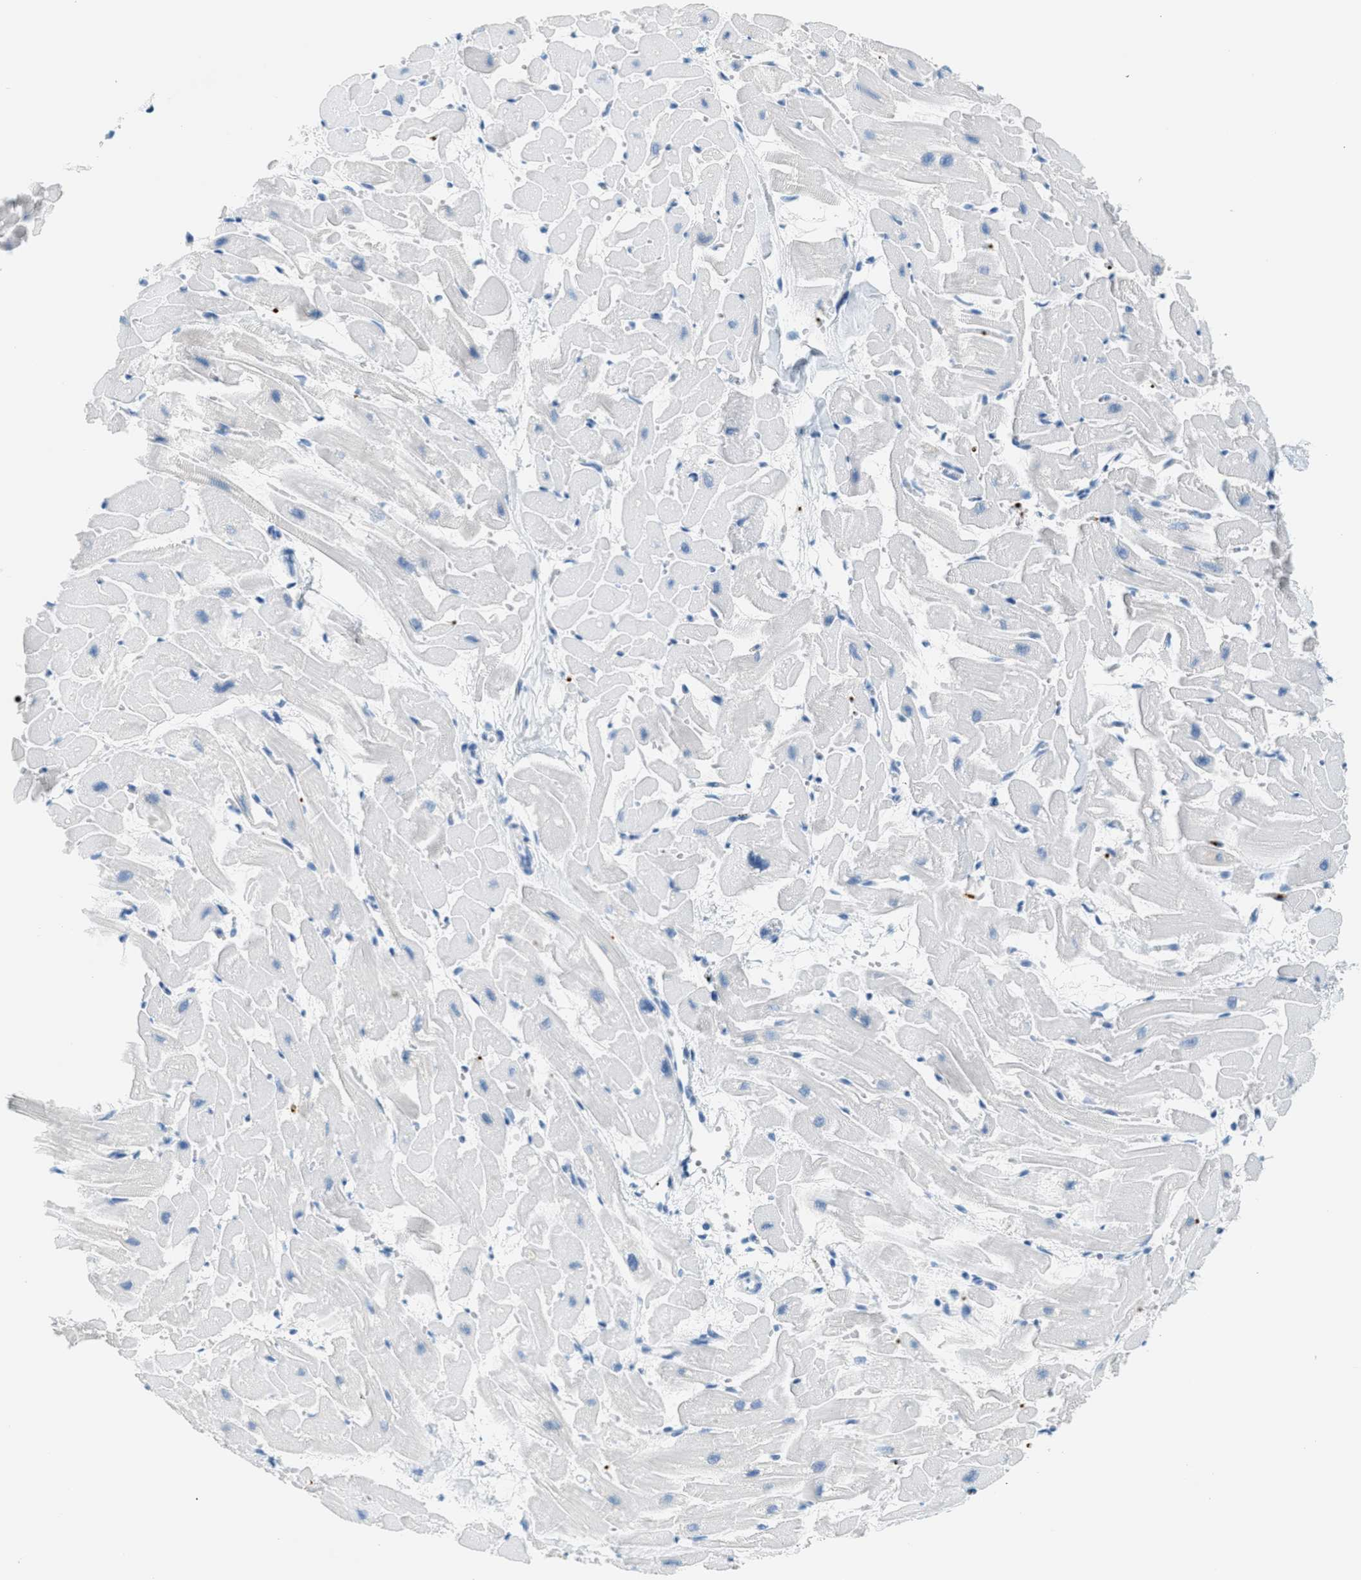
{"staining": {"intensity": "negative", "quantity": "none", "location": "none"}, "tissue": "heart muscle", "cell_type": "Cardiomyocytes", "image_type": "normal", "snomed": [{"axis": "morphology", "description": "Normal tissue, NOS"}, {"axis": "topography", "description": "Heart"}], "caption": "Immunohistochemical staining of normal heart muscle displays no significant positivity in cardiomyocytes.", "gene": "PPBP", "patient": {"sex": "female", "age": 19}}